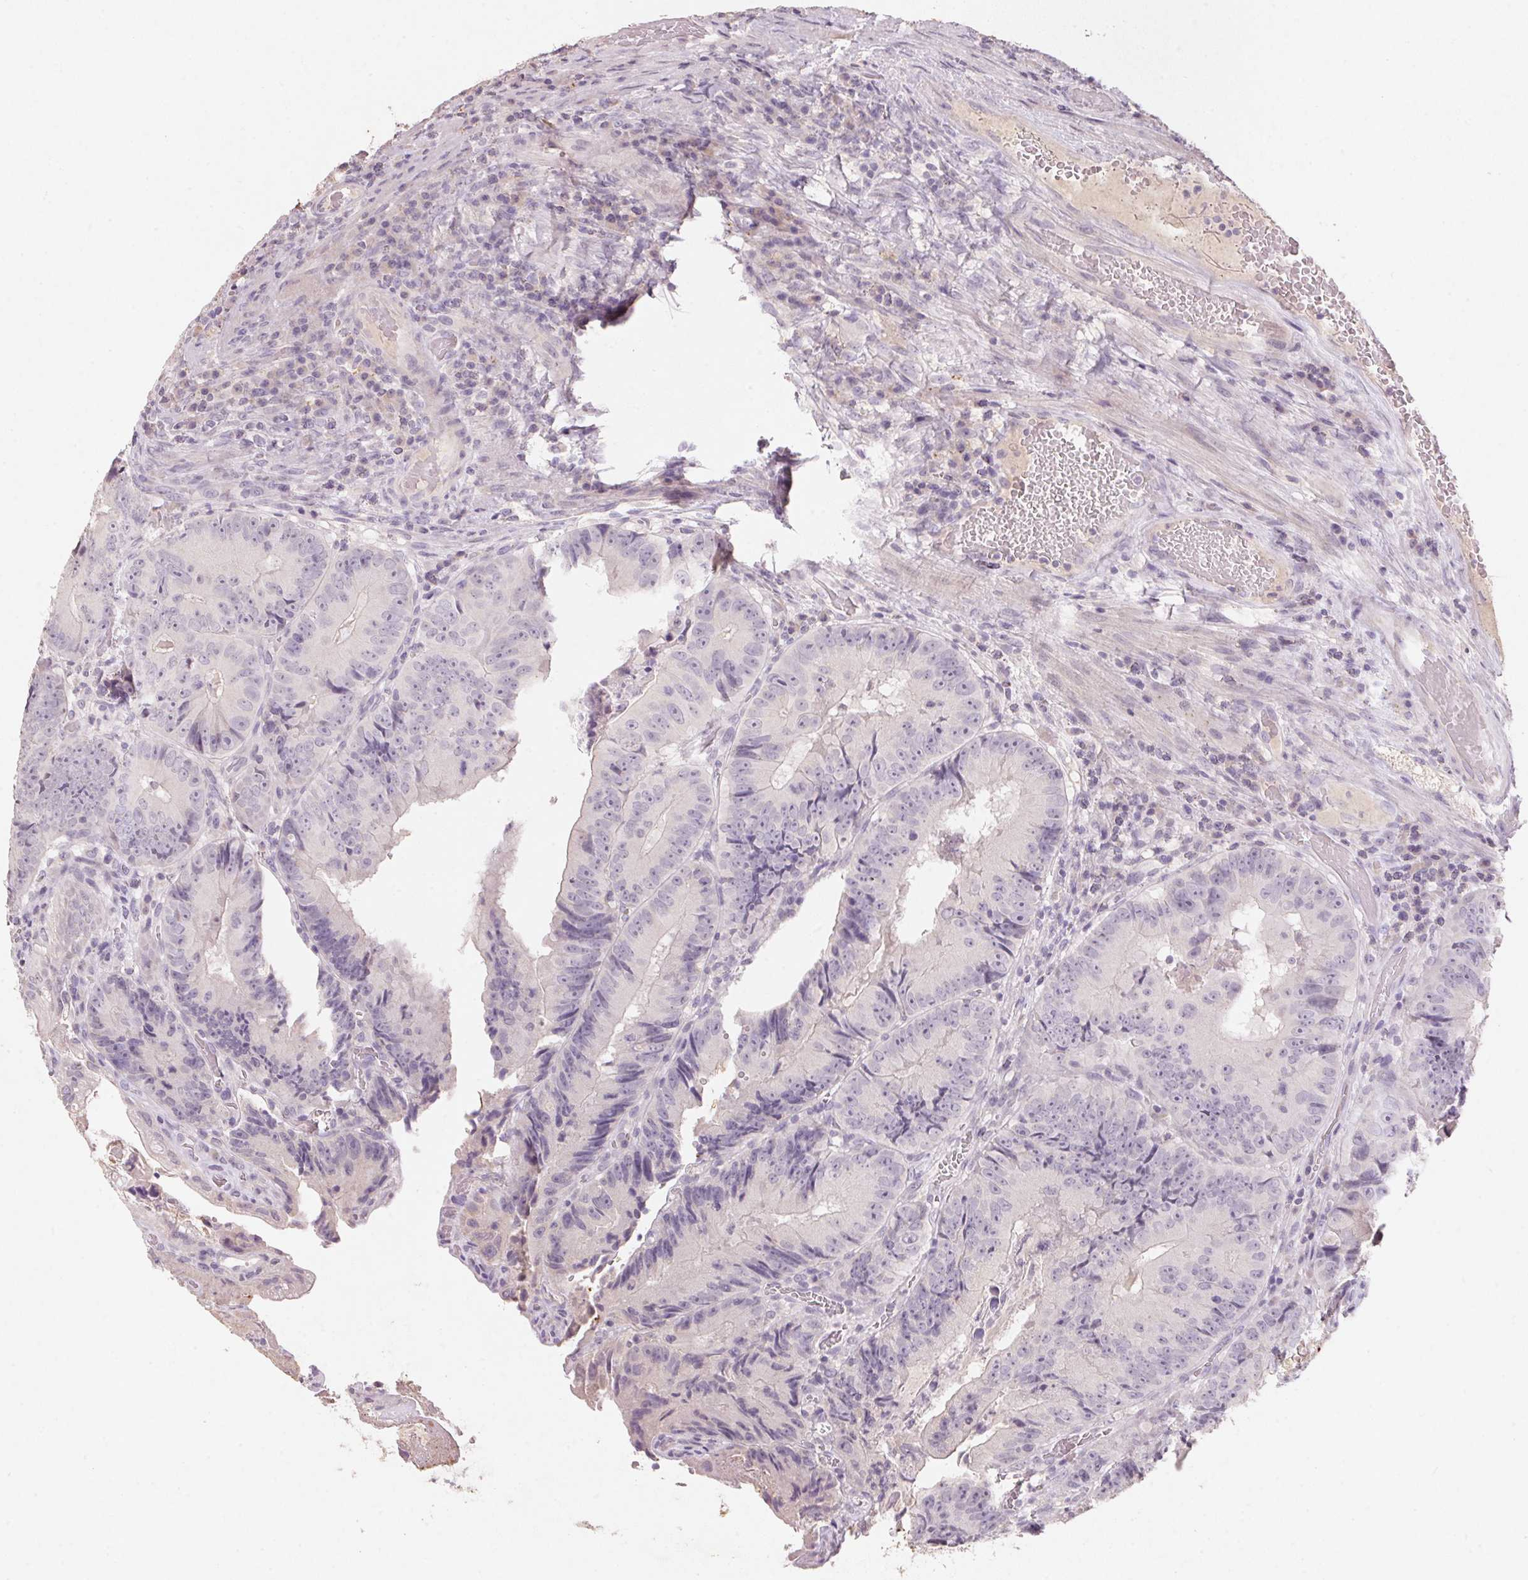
{"staining": {"intensity": "negative", "quantity": "none", "location": "none"}, "tissue": "colorectal cancer", "cell_type": "Tumor cells", "image_type": "cancer", "snomed": [{"axis": "morphology", "description": "Adenocarcinoma, NOS"}, {"axis": "topography", "description": "Colon"}], "caption": "A histopathology image of human colorectal cancer (adenocarcinoma) is negative for staining in tumor cells.", "gene": "CXCL5", "patient": {"sex": "female", "age": 86}}